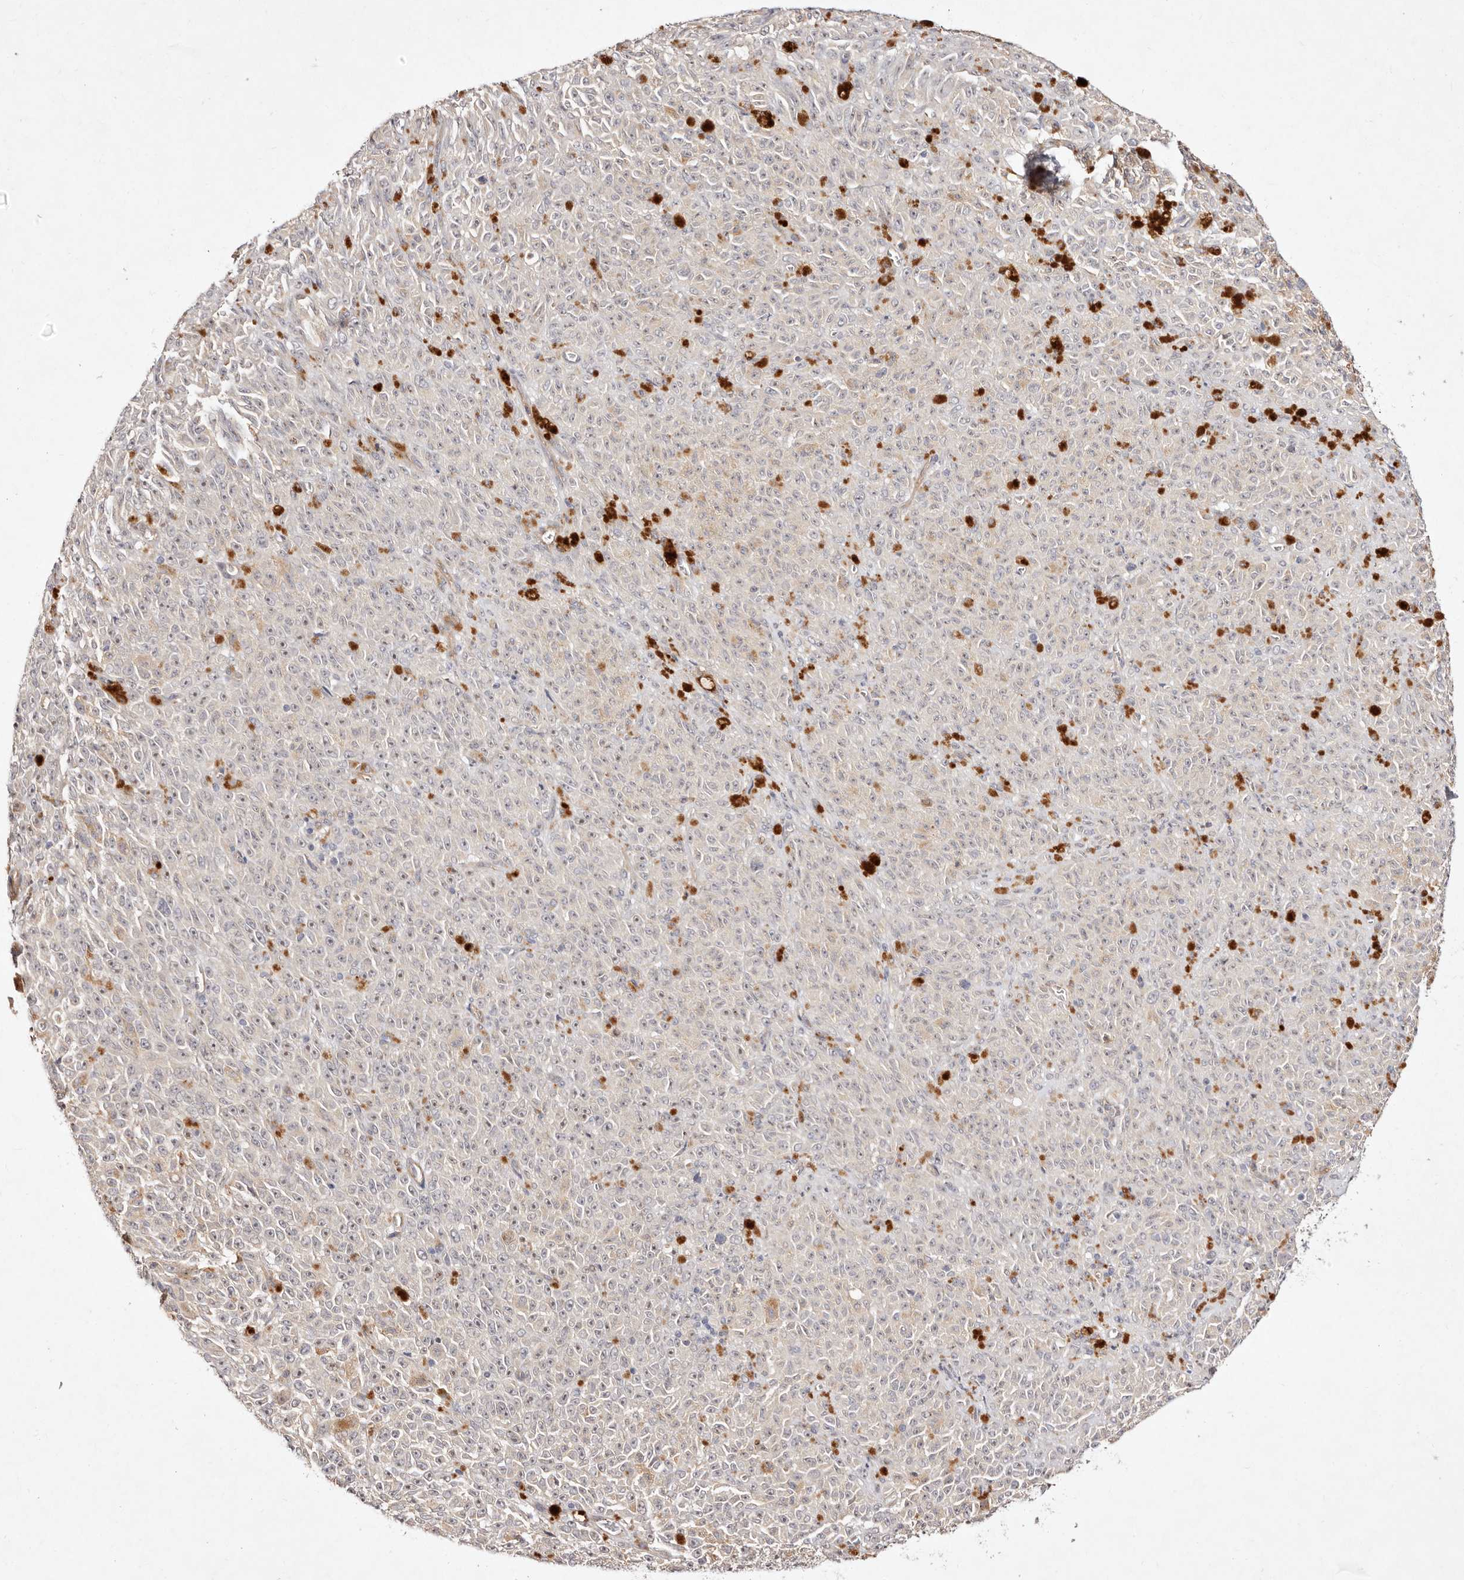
{"staining": {"intensity": "weak", "quantity": "<25%", "location": "cytoplasmic/membranous"}, "tissue": "melanoma", "cell_type": "Tumor cells", "image_type": "cancer", "snomed": [{"axis": "morphology", "description": "Malignant melanoma, NOS"}, {"axis": "topography", "description": "Skin"}], "caption": "This is an IHC histopathology image of malignant melanoma. There is no positivity in tumor cells.", "gene": "MTMR11", "patient": {"sex": "female", "age": 82}}